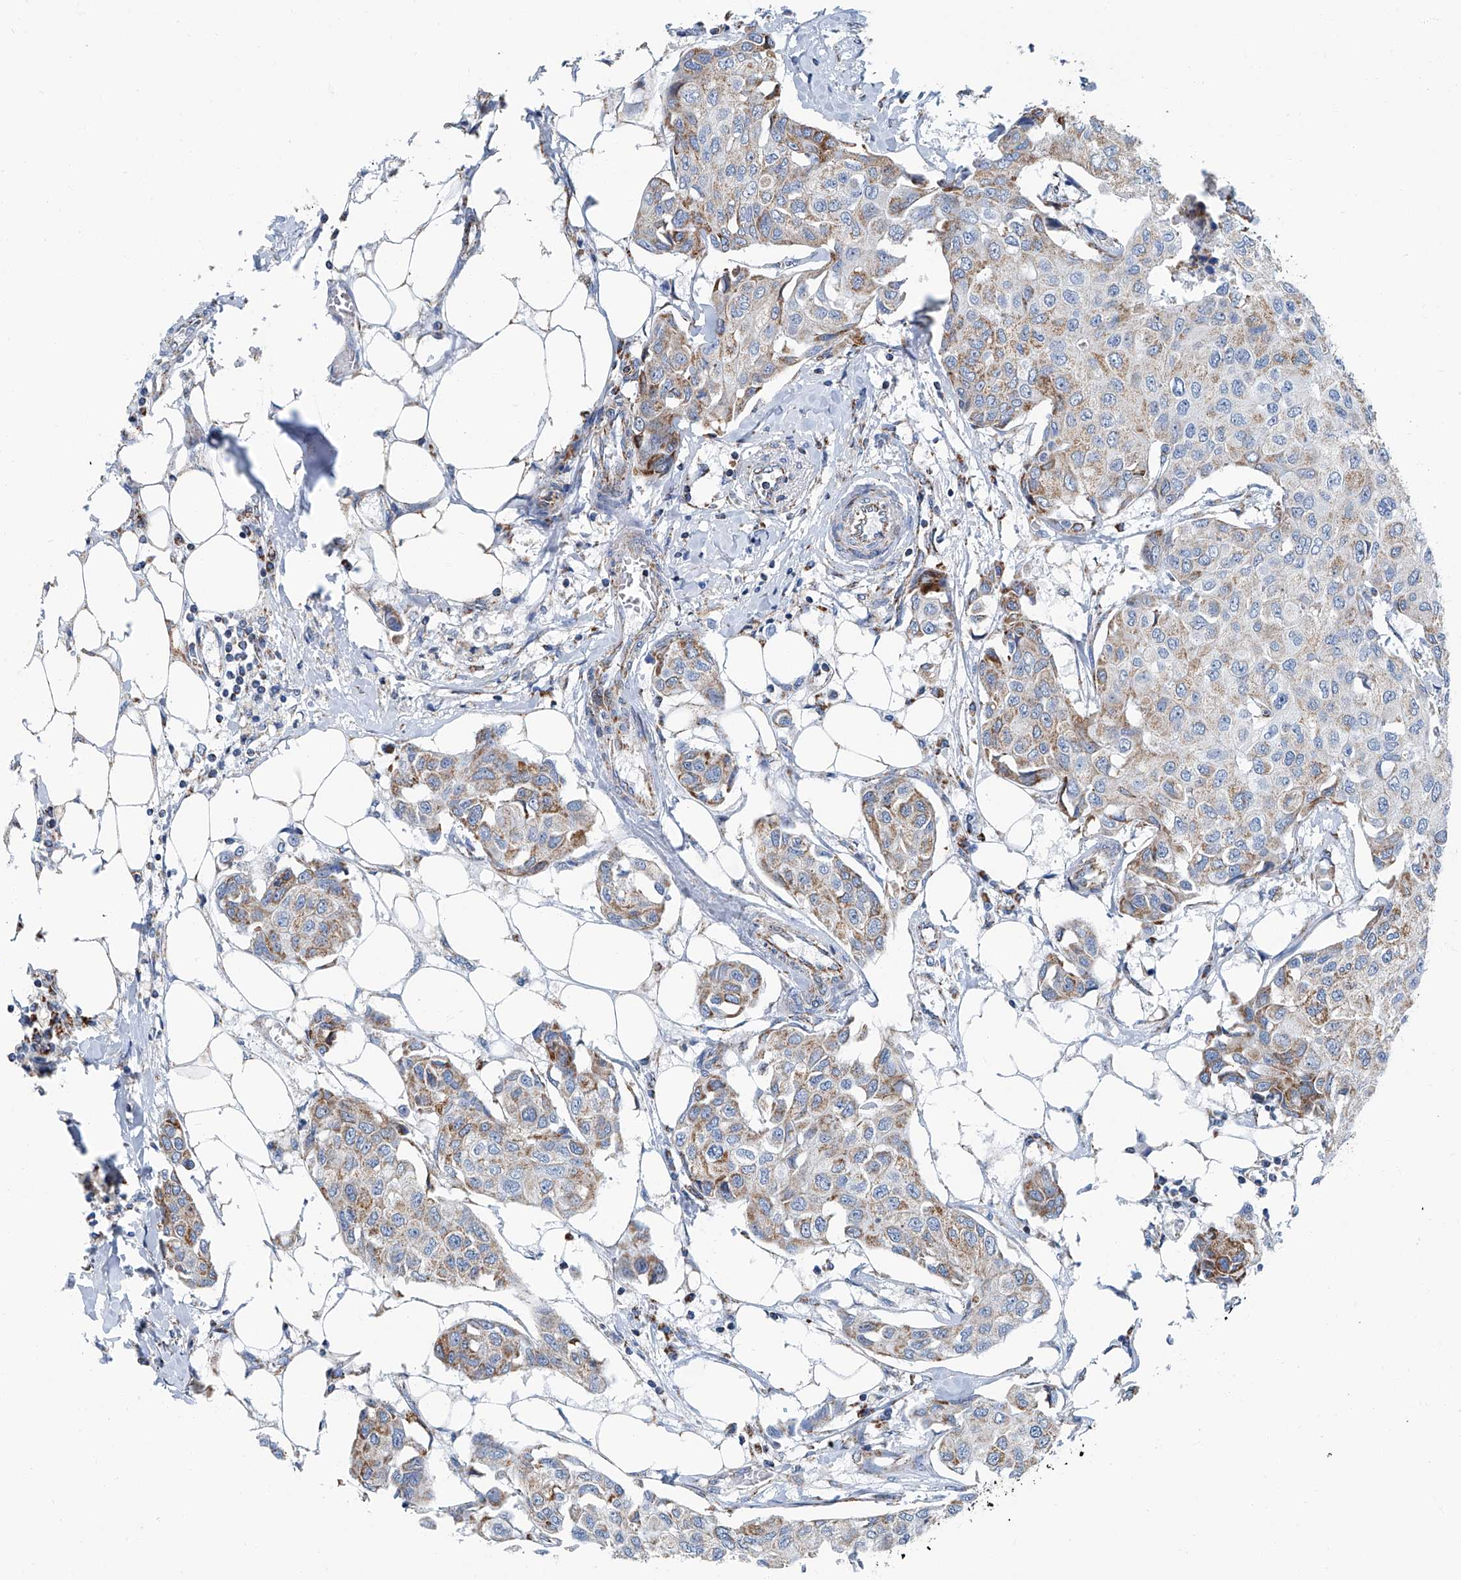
{"staining": {"intensity": "moderate", "quantity": "25%-75%", "location": "cytoplasmic/membranous"}, "tissue": "breast cancer", "cell_type": "Tumor cells", "image_type": "cancer", "snomed": [{"axis": "morphology", "description": "Duct carcinoma"}, {"axis": "topography", "description": "Breast"}], "caption": "About 25%-75% of tumor cells in human breast cancer (intraductal carcinoma) show moderate cytoplasmic/membranous protein positivity as visualized by brown immunohistochemical staining.", "gene": "MT-ND1", "patient": {"sex": "female", "age": 80}}